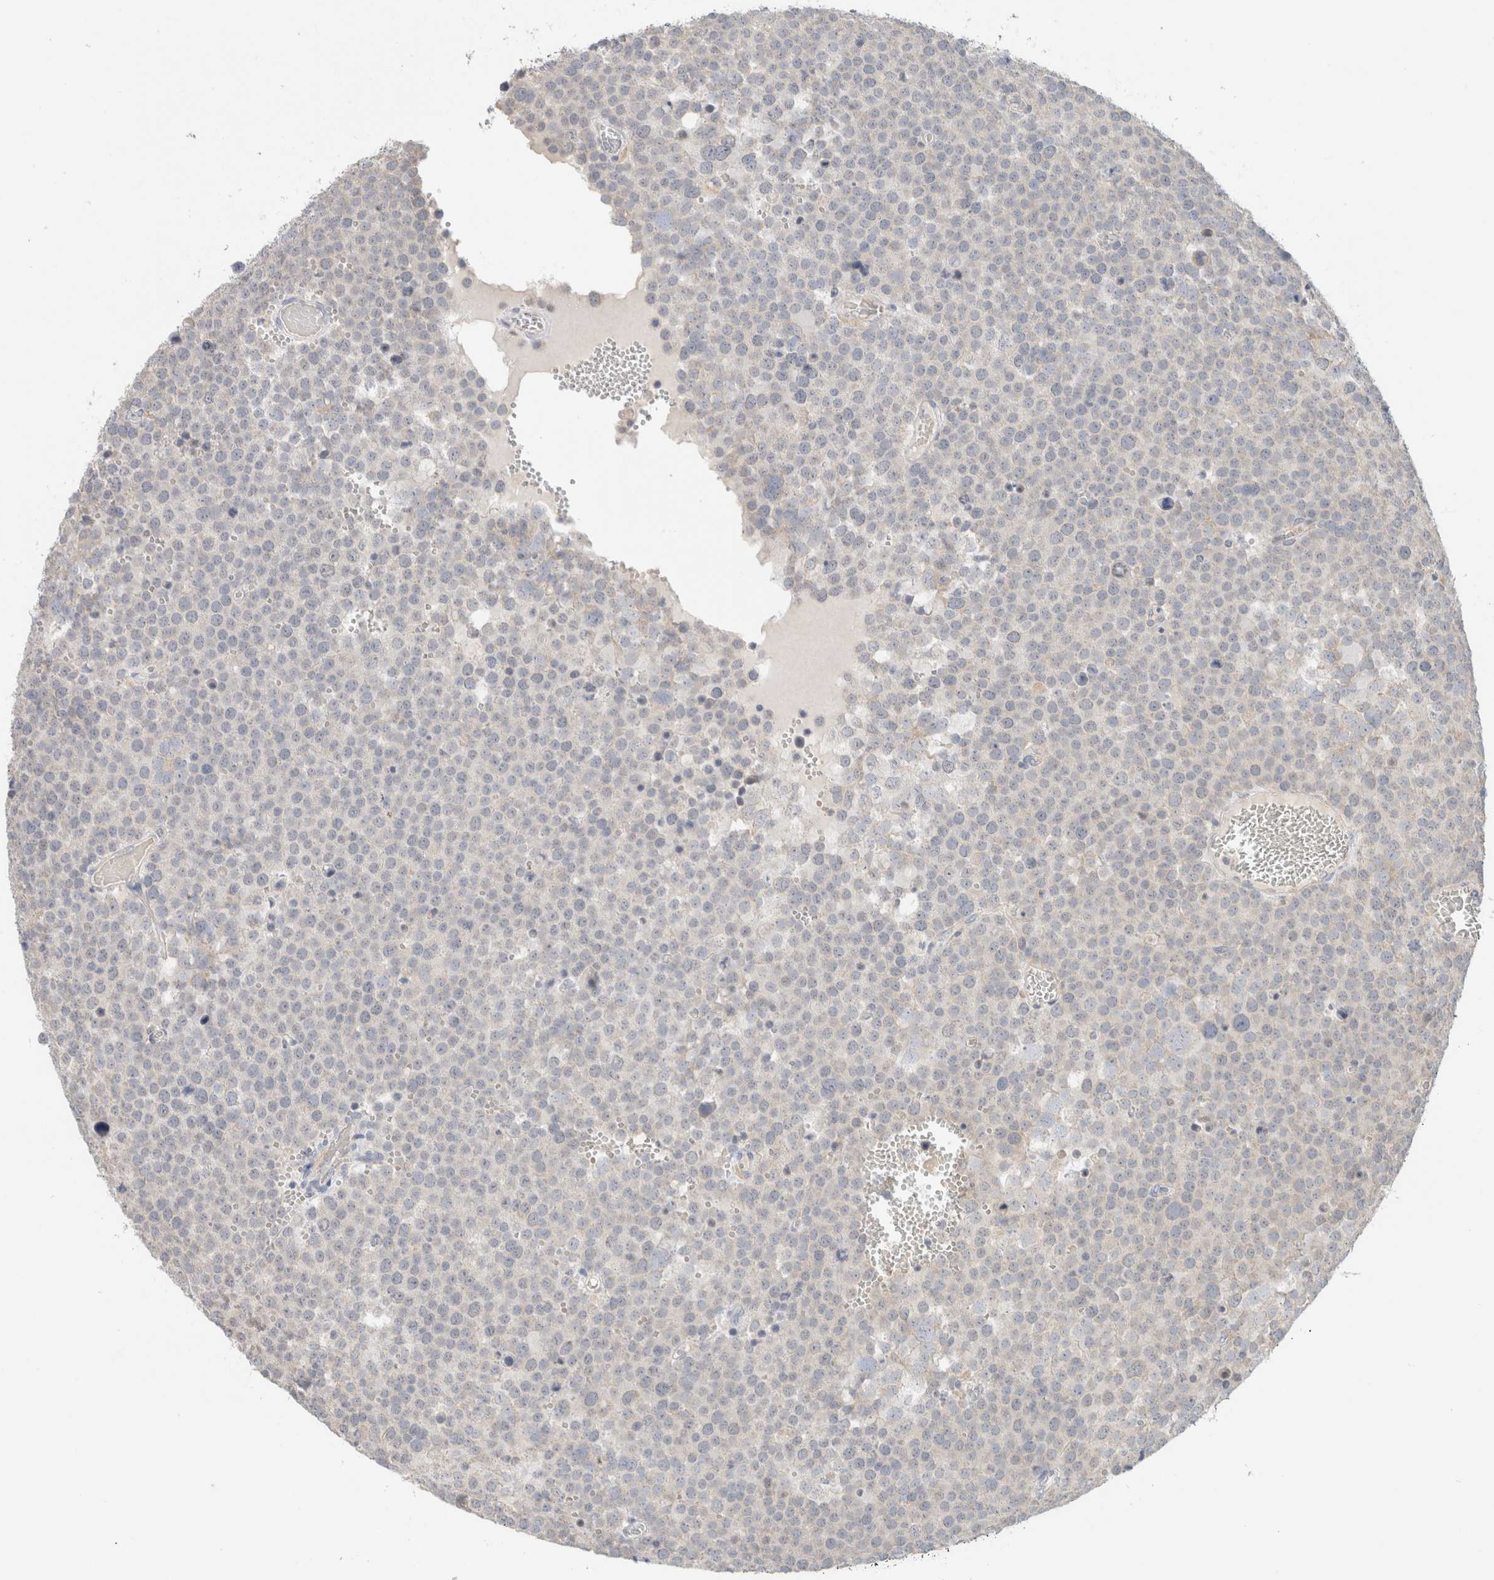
{"staining": {"intensity": "negative", "quantity": "none", "location": "none"}, "tissue": "testis cancer", "cell_type": "Tumor cells", "image_type": "cancer", "snomed": [{"axis": "morphology", "description": "Seminoma, NOS"}, {"axis": "topography", "description": "Testis"}], "caption": "A micrograph of human testis seminoma is negative for staining in tumor cells. (DAB (3,3'-diaminobenzidine) immunohistochemistry with hematoxylin counter stain).", "gene": "CA13", "patient": {"sex": "male", "age": 71}}